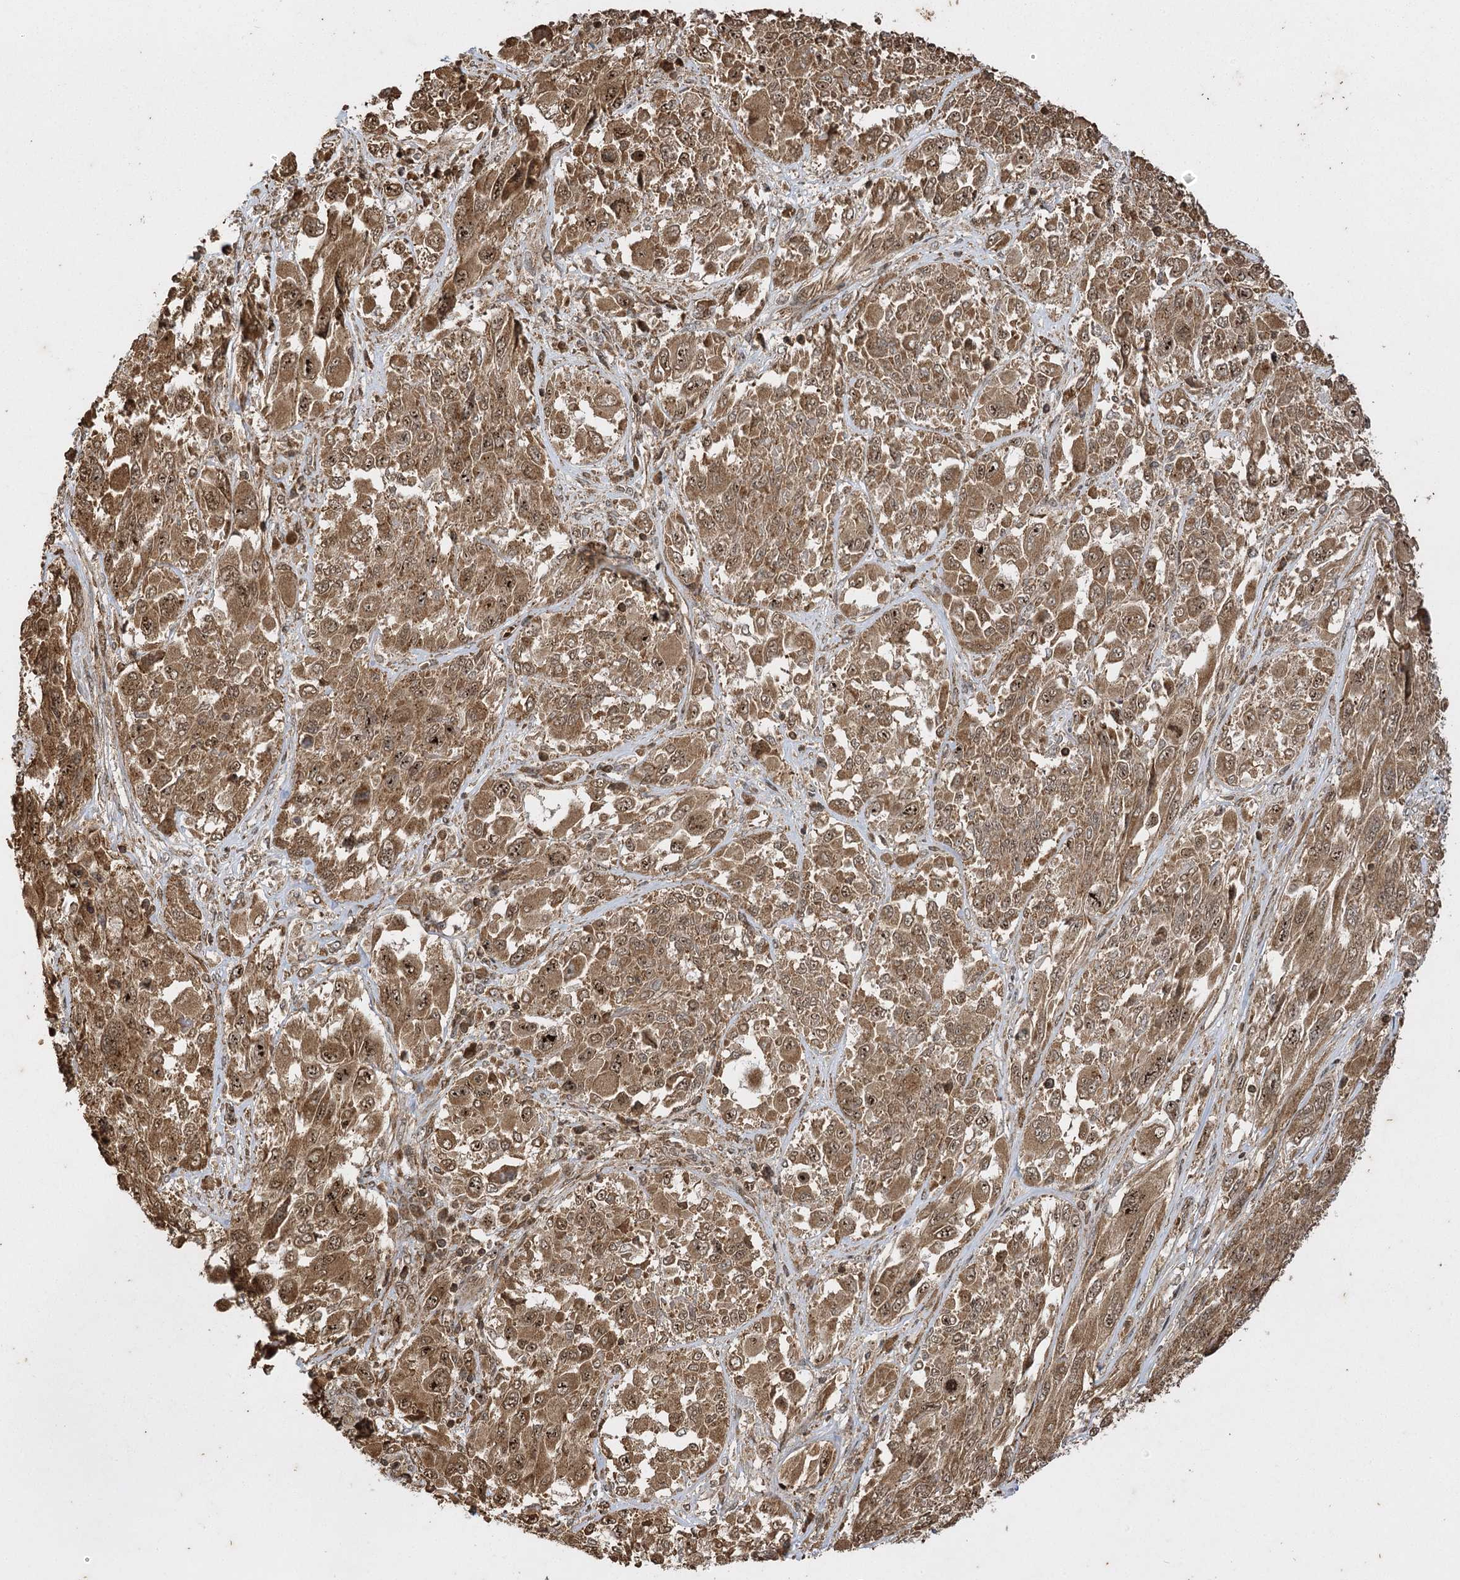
{"staining": {"intensity": "moderate", "quantity": ">75%", "location": "cytoplasmic/membranous,nuclear"}, "tissue": "melanoma", "cell_type": "Tumor cells", "image_type": "cancer", "snomed": [{"axis": "morphology", "description": "Malignant melanoma, NOS"}, {"axis": "topography", "description": "Skin"}], "caption": "Malignant melanoma stained for a protein (brown) reveals moderate cytoplasmic/membranous and nuclear positive staining in approximately >75% of tumor cells.", "gene": "IL11RA", "patient": {"sex": "female", "age": 91}}